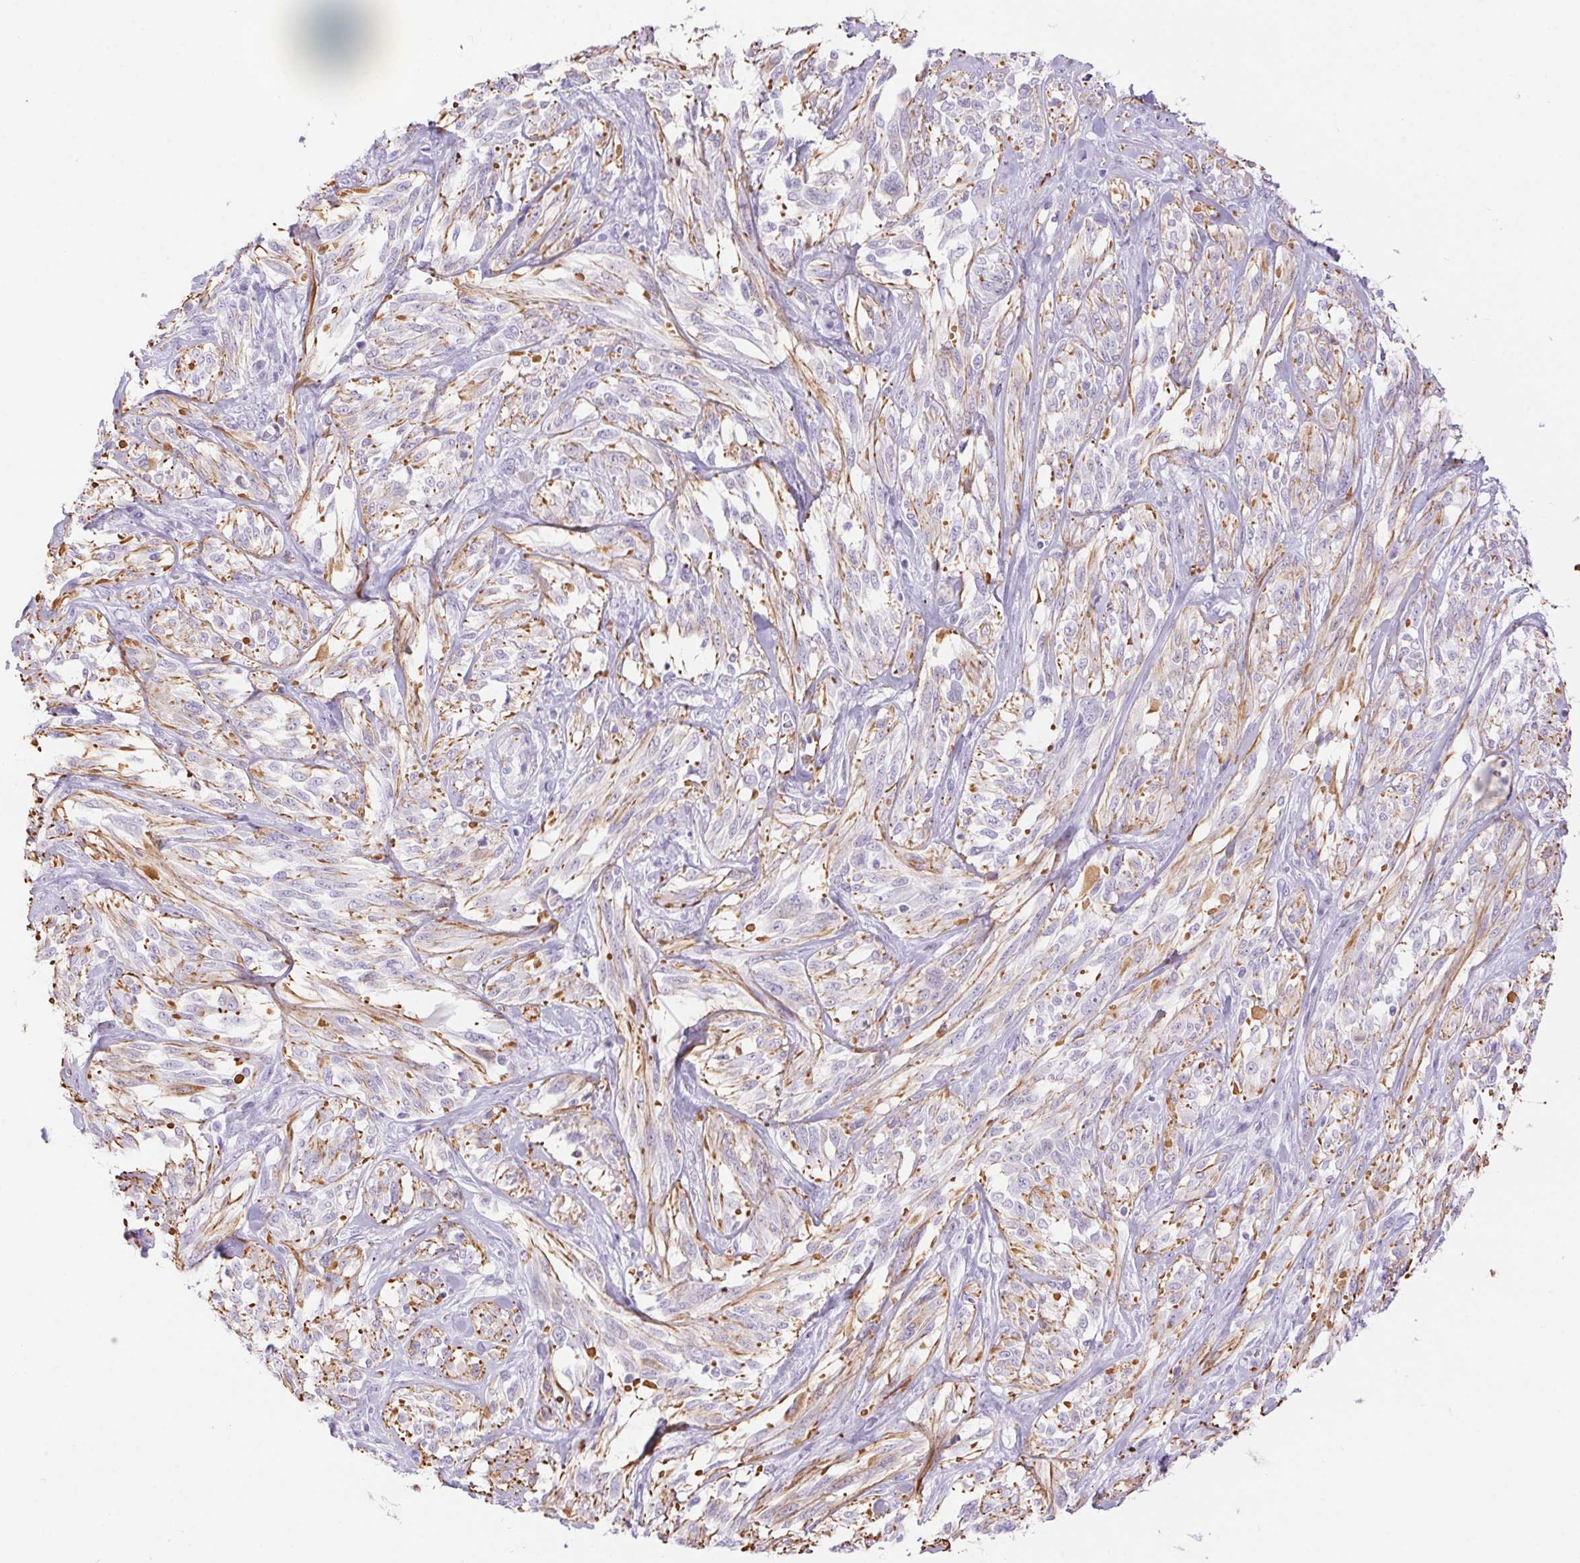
{"staining": {"intensity": "negative", "quantity": "none", "location": "none"}, "tissue": "melanoma", "cell_type": "Tumor cells", "image_type": "cancer", "snomed": [{"axis": "morphology", "description": "Malignant melanoma, NOS"}, {"axis": "topography", "description": "Skin"}], "caption": "High power microscopy histopathology image of an immunohistochemistry image of malignant melanoma, revealing no significant expression in tumor cells. (Stains: DAB IHC with hematoxylin counter stain, Microscopy: brightfield microscopy at high magnification).", "gene": "ERP27", "patient": {"sex": "female", "age": 91}}